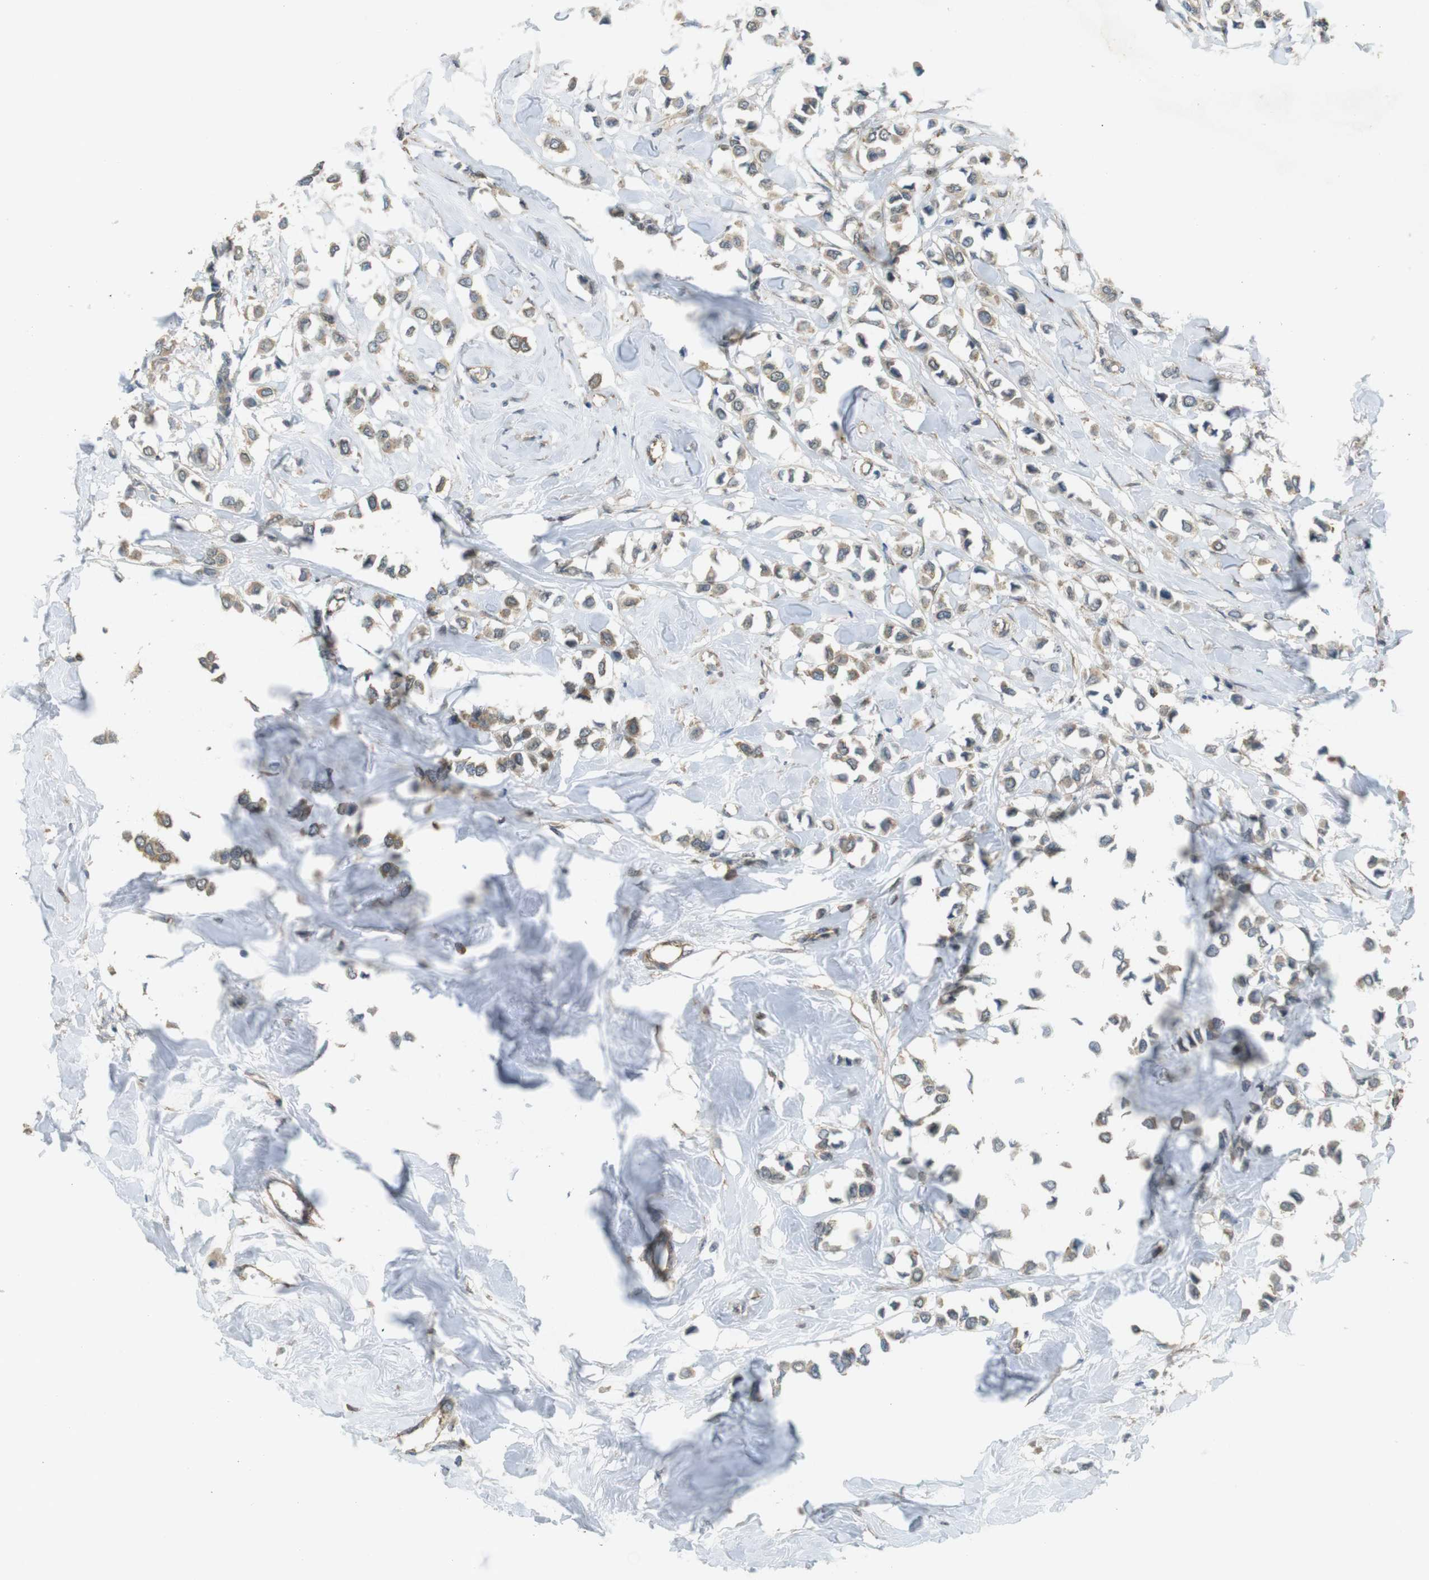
{"staining": {"intensity": "moderate", "quantity": ">75%", "location": "cytoplasmic/membranous"}, "tissue": "breast cancer", "cell_type": "Tumor cells", "image_type": "cancer", "snomed": [{"axis": "morphology", "description": "Lobular carcinoma"}, {"axis": "topography", "description": "Breast"}], "caption": "Immunohistochemical staining of breast cancer (lobular carcinoma) displays medium levels of moderate cytoplasmic/membranous protein positivity in about >75% of tumor cells. (IHC, brightfield microscopy, high magnification).", "gene": "ZDHHC20", "patient": {"sex": "female", "age": 51}}